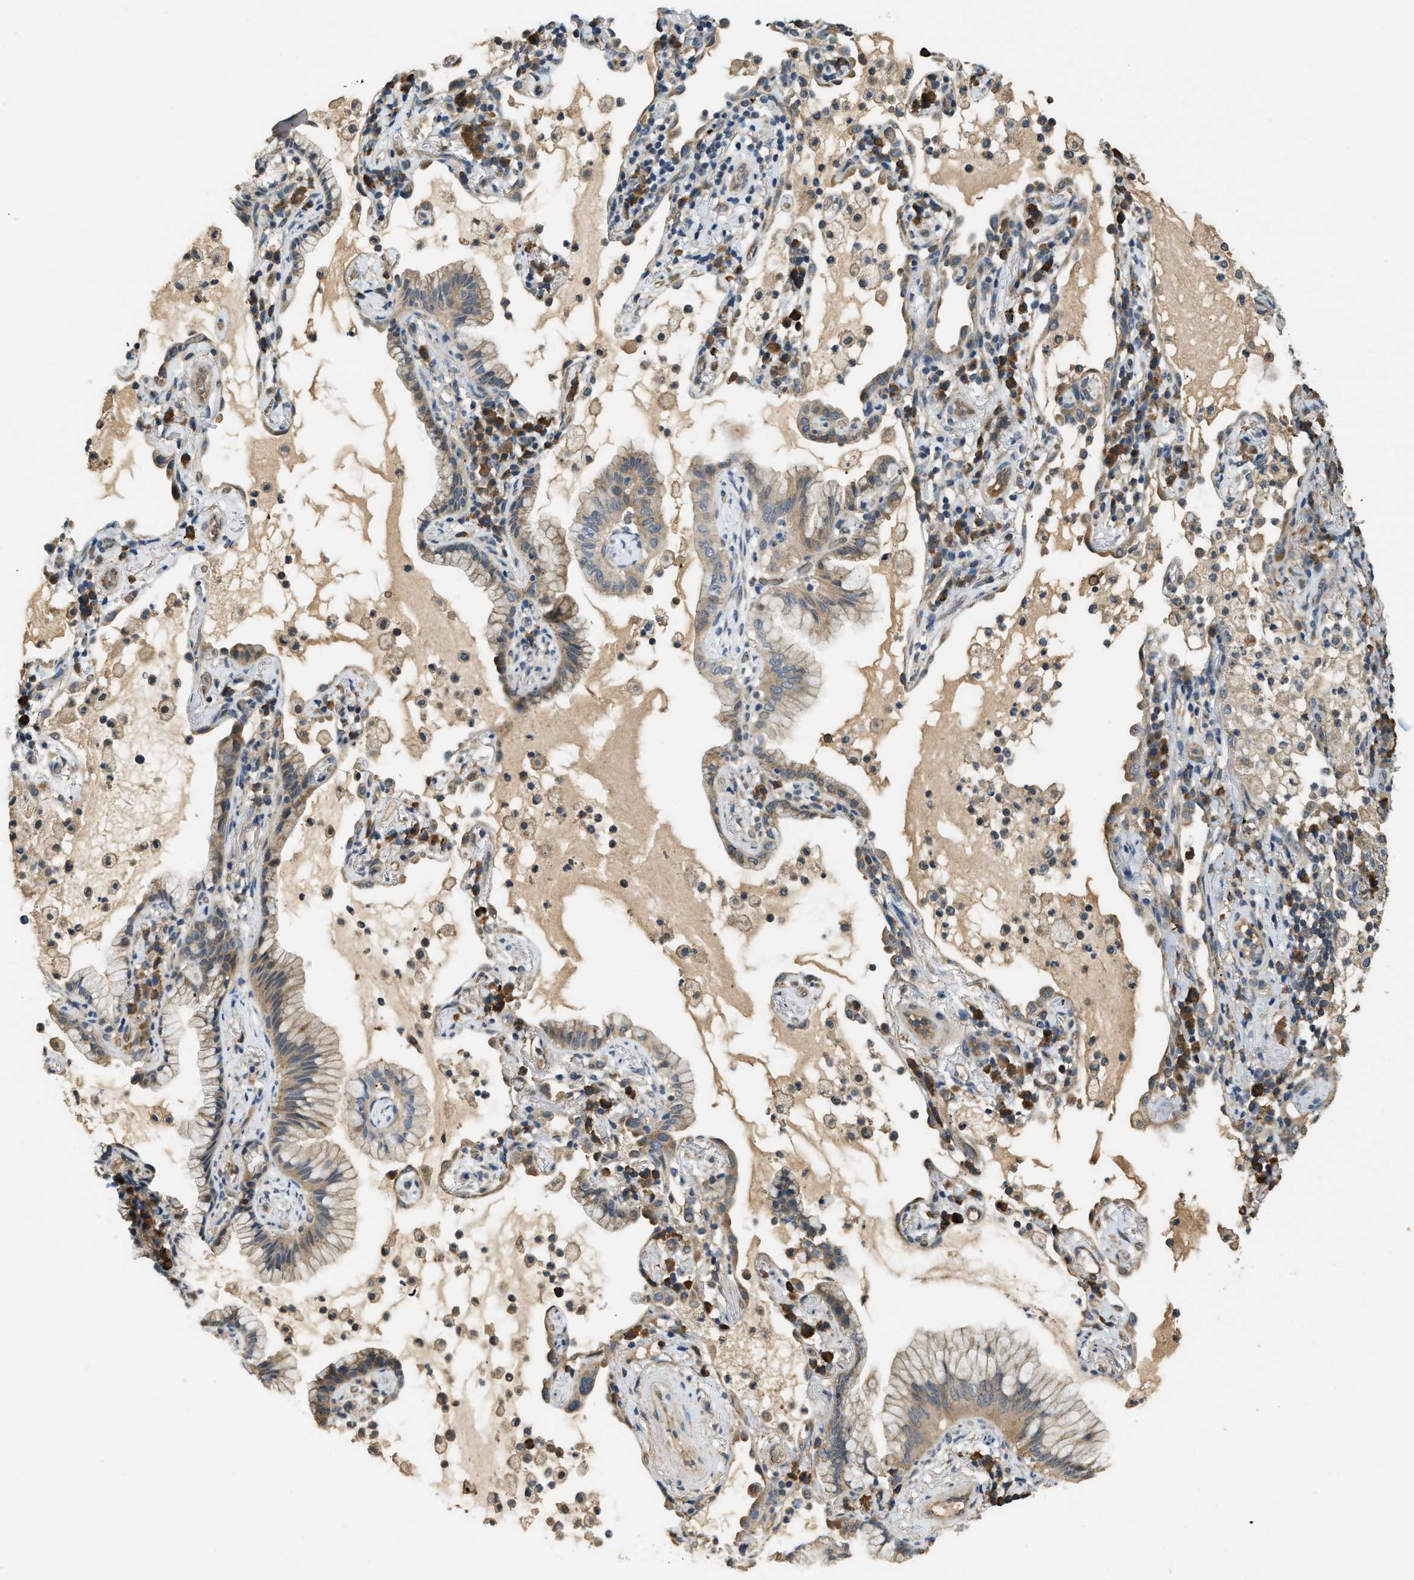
{"staining": {"intensity": "weak", "quantity": ">75%", "location": "cytoplasmic/membranous"}, "tissue": "lung cancer", "cell_type": "Tumor cells", "image_type": "cancer", "snomed": [{"axis": "morphology", "description": "Adenocarcinoma, NOS"}, {"axis": "topography", "description": "Lung"}], "caption": "Protein expression analysis of human adenocarcinoma (lung) reveals weak cytoplasmic/membranous expression in approximately >75% of tumor cells.", "gene": "CFLAR", "patient": {"sex": "female", "age": 70}}